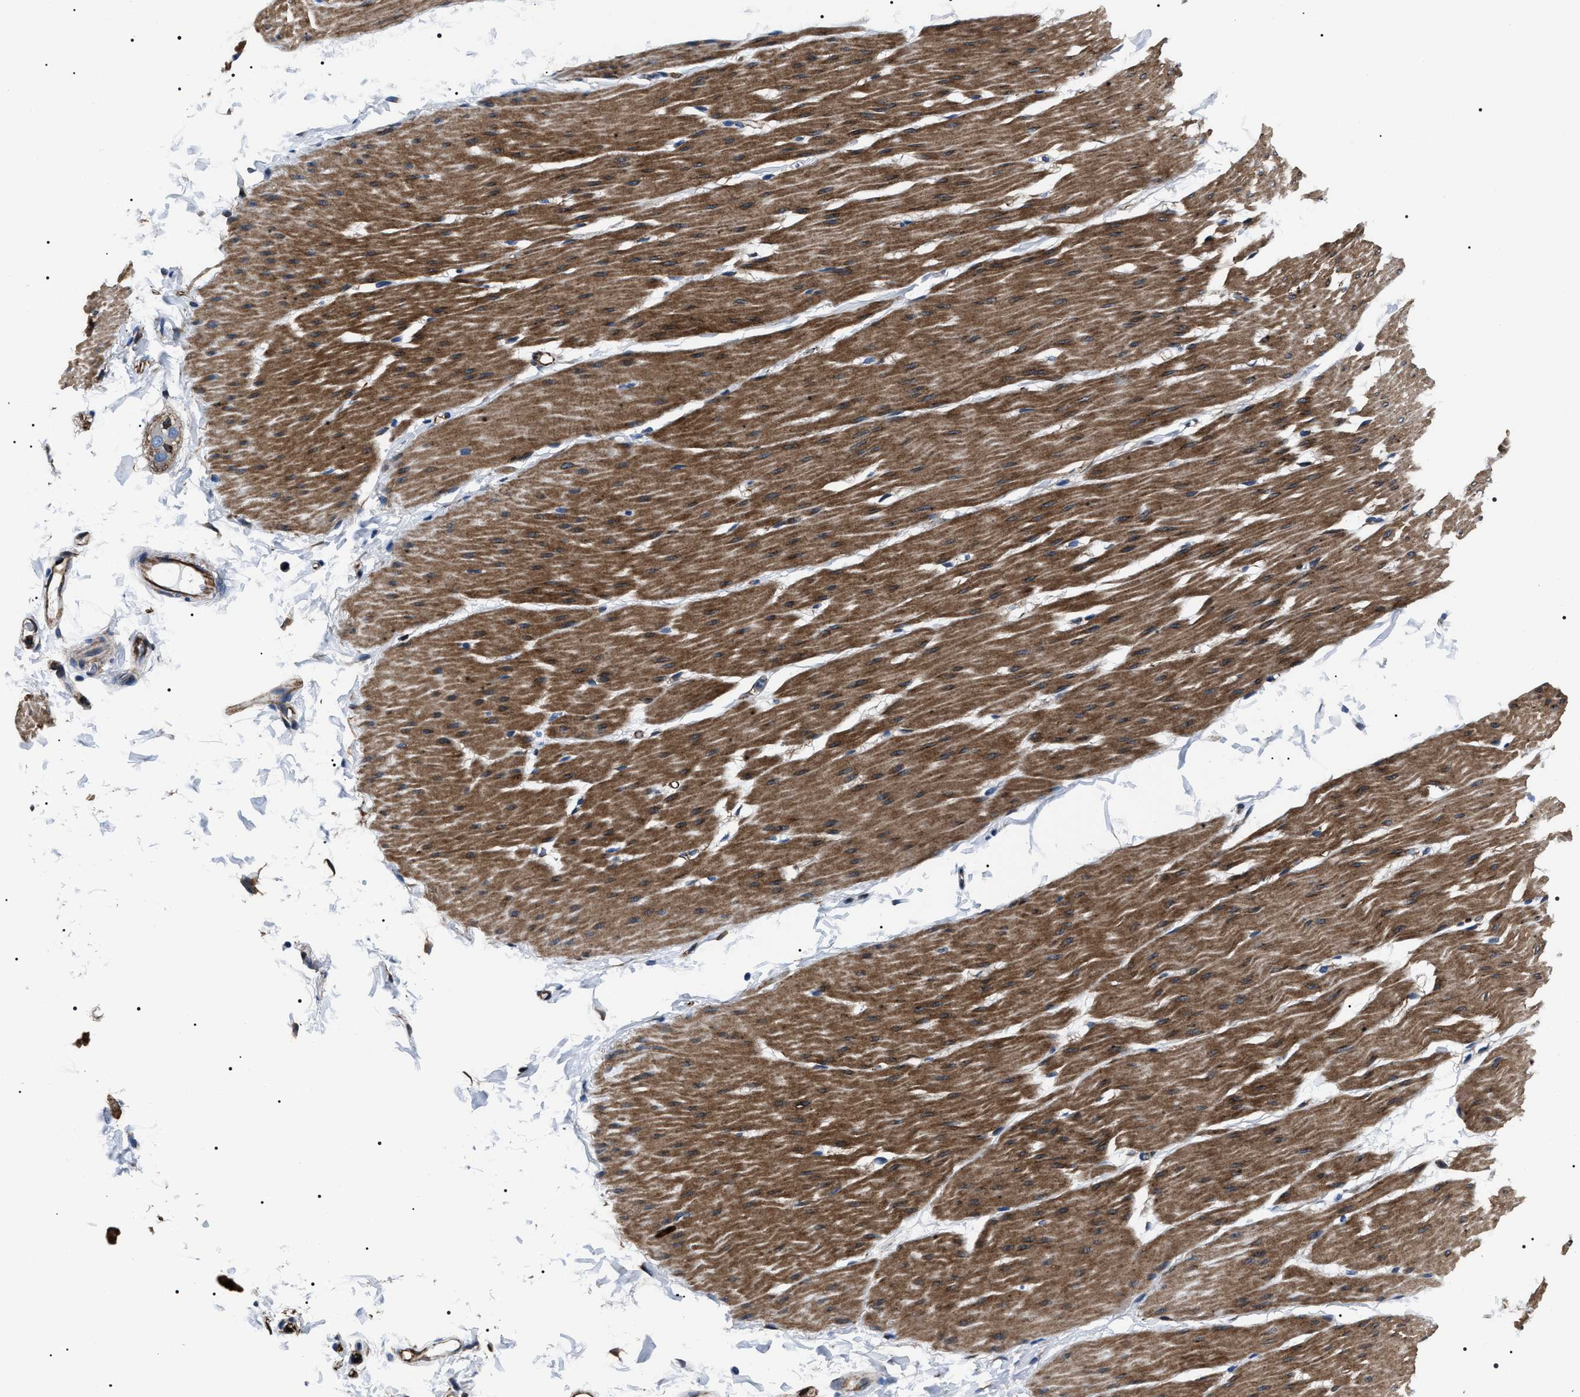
{"staining": {"intensity": "moderate", "quantity": ">75%", "location": "cytoplasmic/membranous"}, "tissue": "smooth muscle", "cell_type": "Smooth muscle cells", "image_type": "normal", "snomed": [{"axis": "morphology", "description": "Normal tissue, NOS"}, {"axis": "topography", "description": "Smooth muscle"}, {"axis": "topography", "description": "Colon"}], "caption": "Immunohistochemistry image of unremarkable smooth muscle: smooth muscle stained using immunohistochemistry (IHC) shows medium levels of moderate protein expression localized specifically in the cytoplasmic/membranous of smooth muscle cells, appearing as a cytoplasmic/membranous brown color.", "gene": "BAG2", "patient": {"sex": "male", "age": 67}}